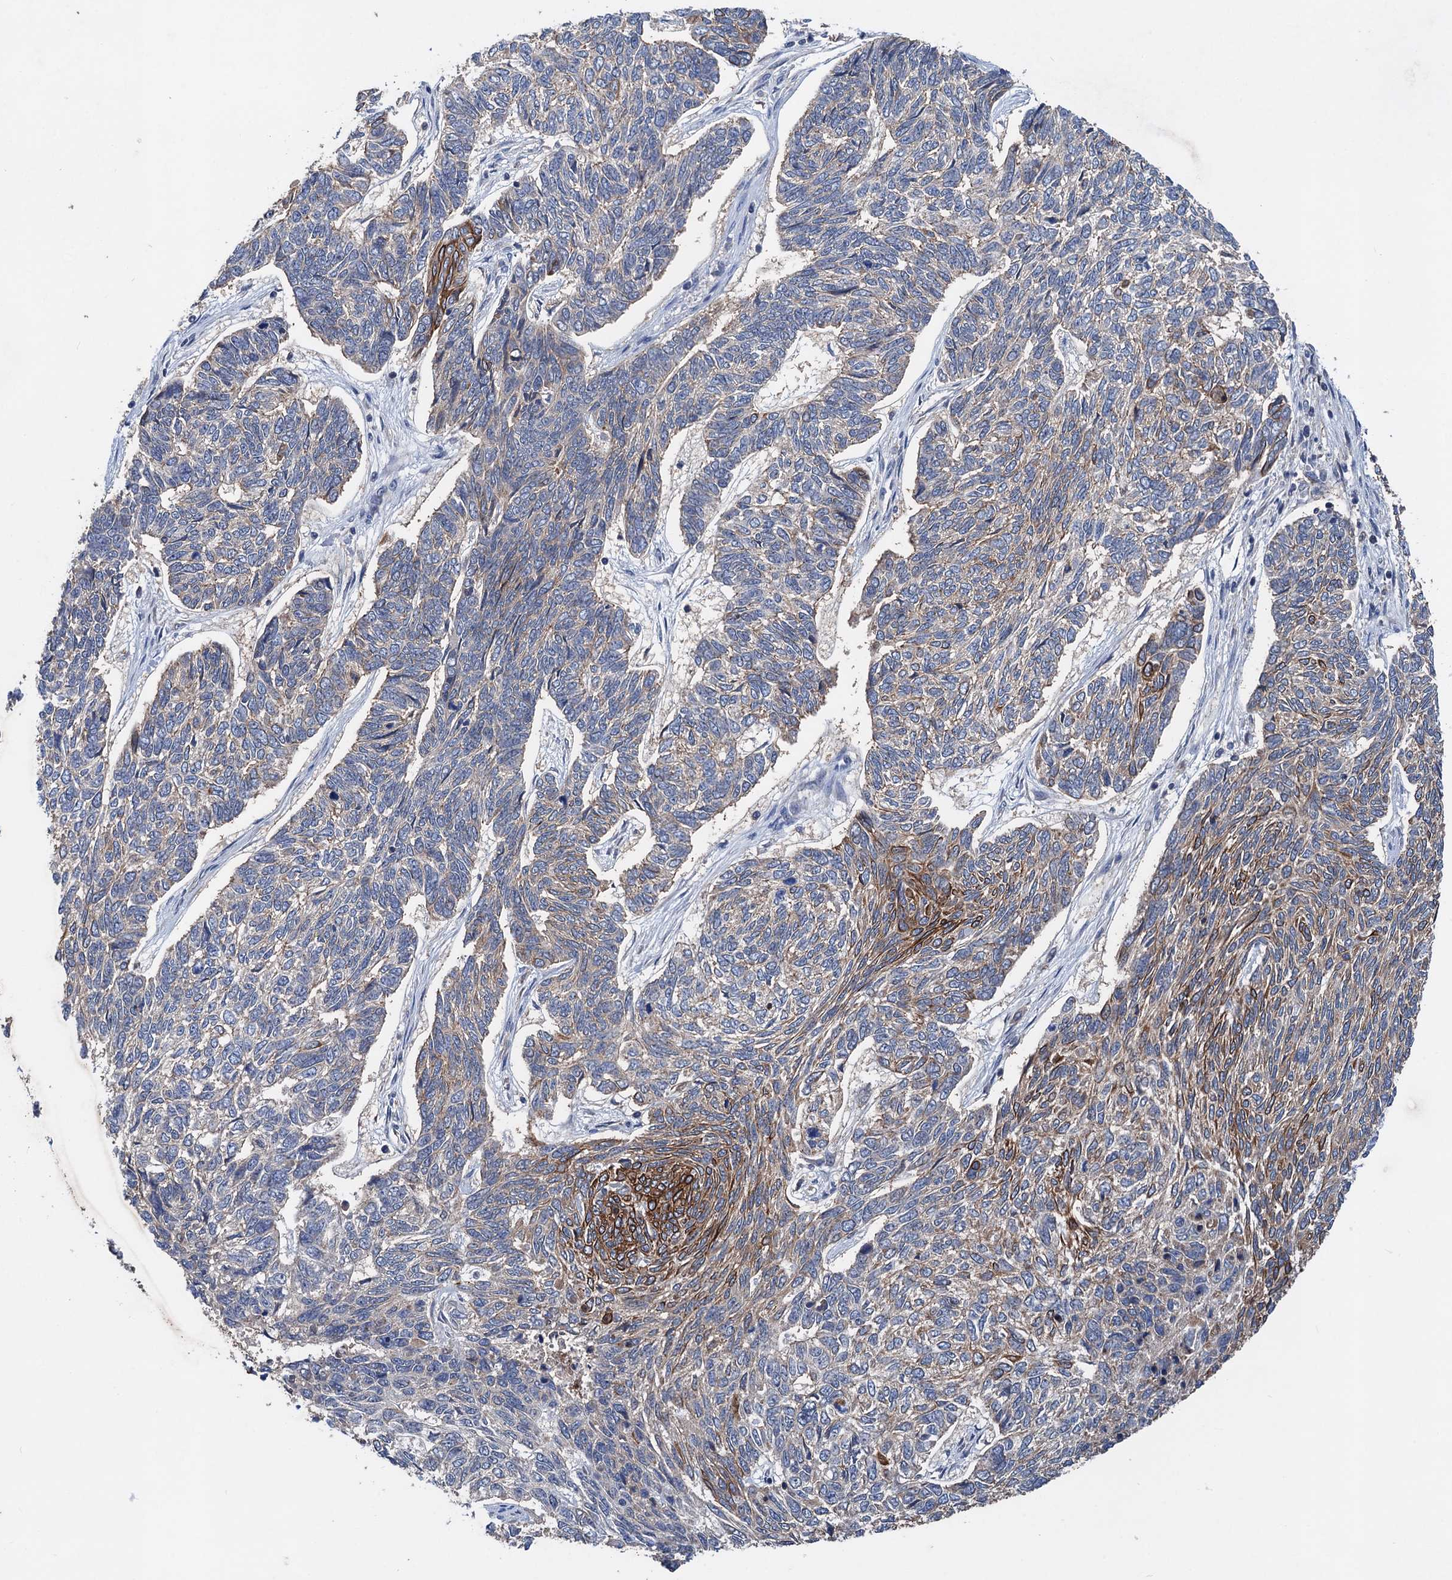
{"staining": {"intensity": "strong", "quantity": "<25%", "location": "cytoplasmic/membranous"}, "tissue": "skin cancer", "cell_type": "Tumor cells", "image_type": "cancer", "snomed": [{"axis": "morphology", "description": "Basal cell carcinoma"}, {"axis": "topography", "description": "Skin"}], "caption": "Skin cancer was stained to show a protein in brown. There is medium levels of strong cytoplasmic/membranous expression in about <25% of tumor cells. (DAB IHC, brown staining for protein, blue staining for nuclei).", "gene": "DGLUCY", "patient": {"sex": "female", "age": 65}}